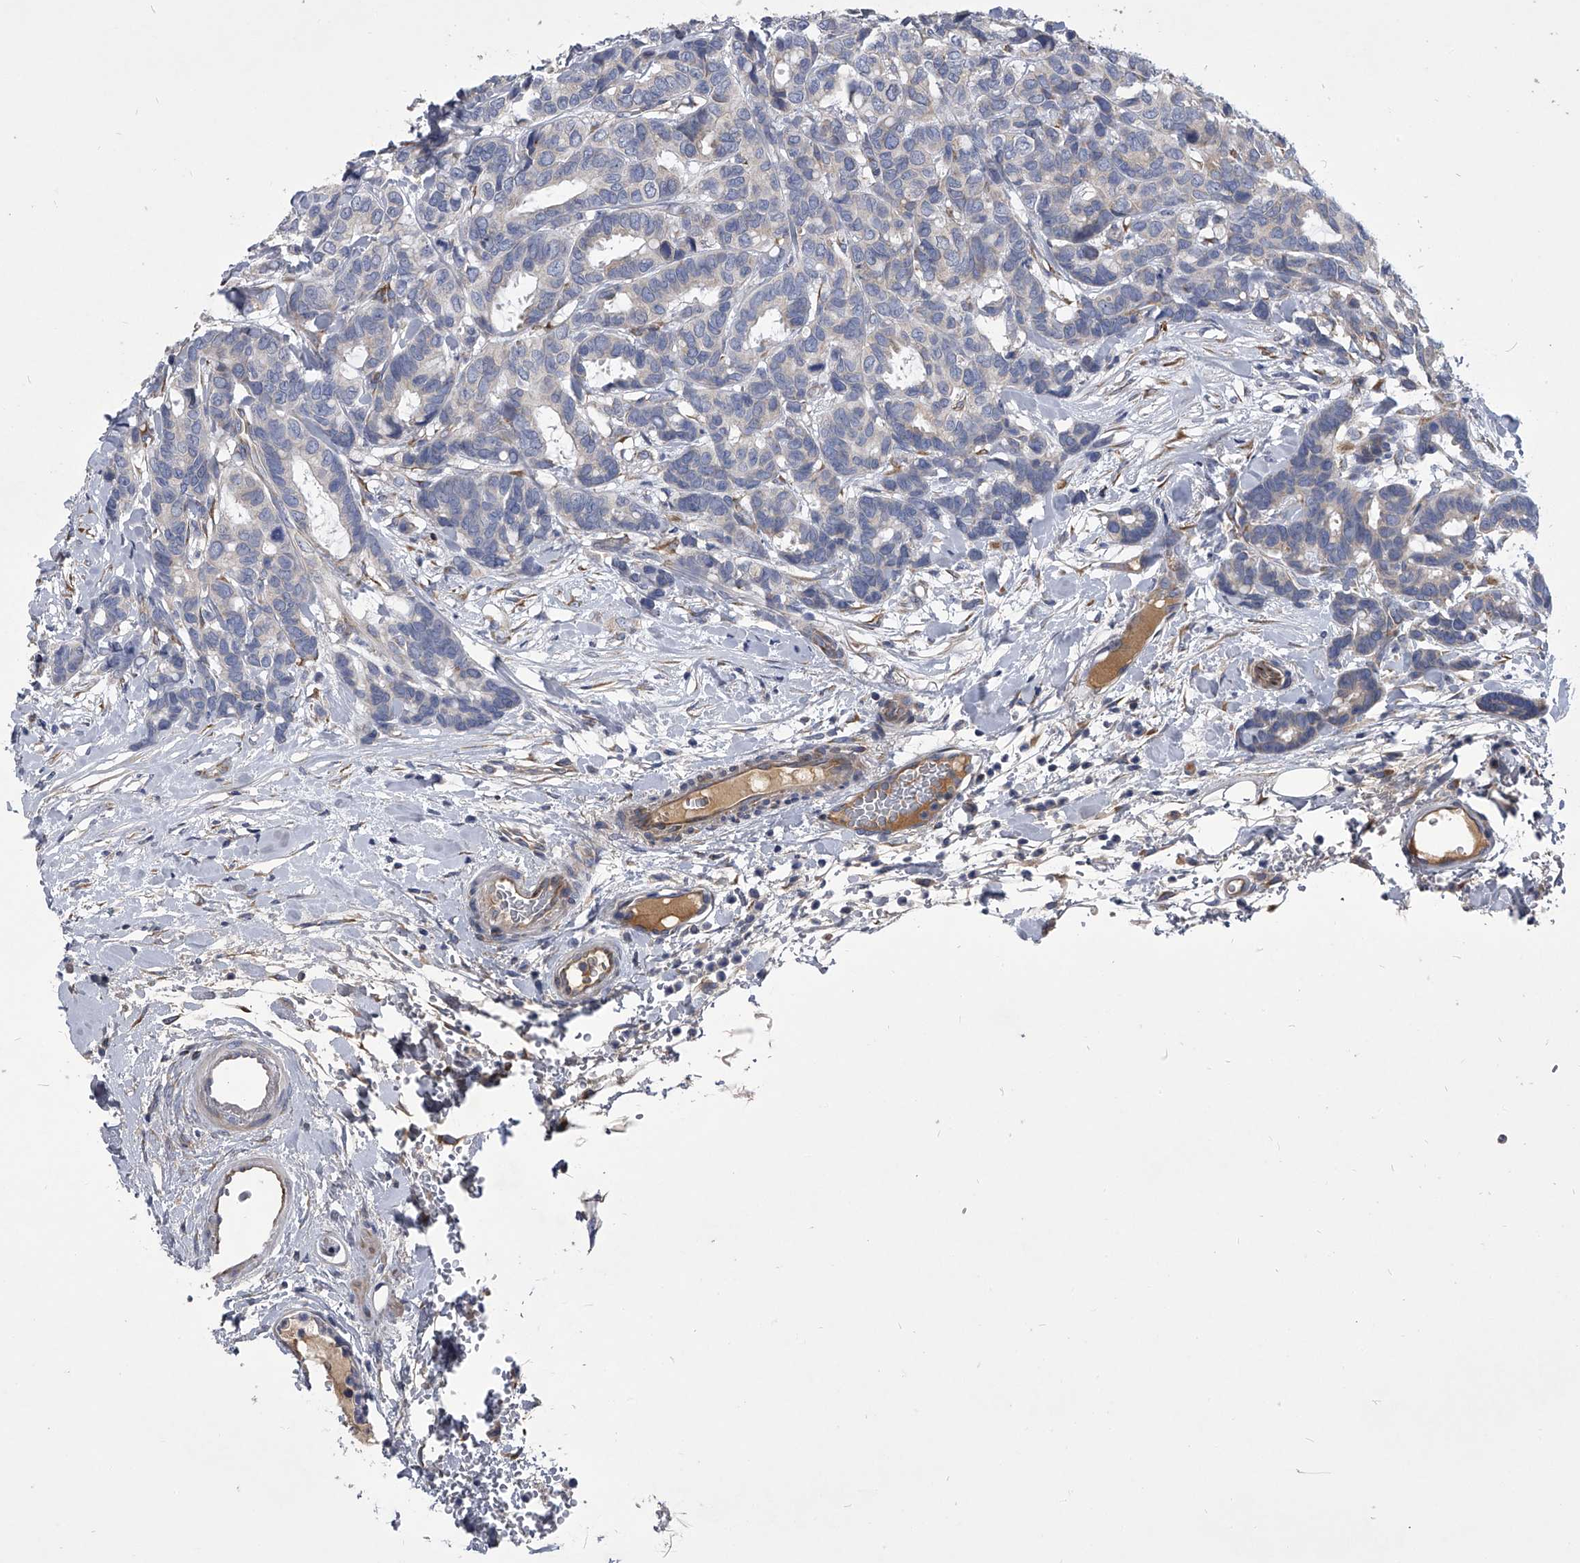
{"staining": {"intensity": "negative", "quantity": "none", "location": "none"}, "tissue": "breast cancer", "cell_type": "Tumor cells", "image_type": "cancer", "snomed": [{"axis": "morphology", "description": "Duct carcinoma"}, {"axis": "topography", "description": "Breast"}], "caption": "Breast intraductal carcinoma stained for a protein using IHC demonstrates no staining tumor cells.", "gene": "CCR4", "patient": {"sex": "female", "age": 87}}